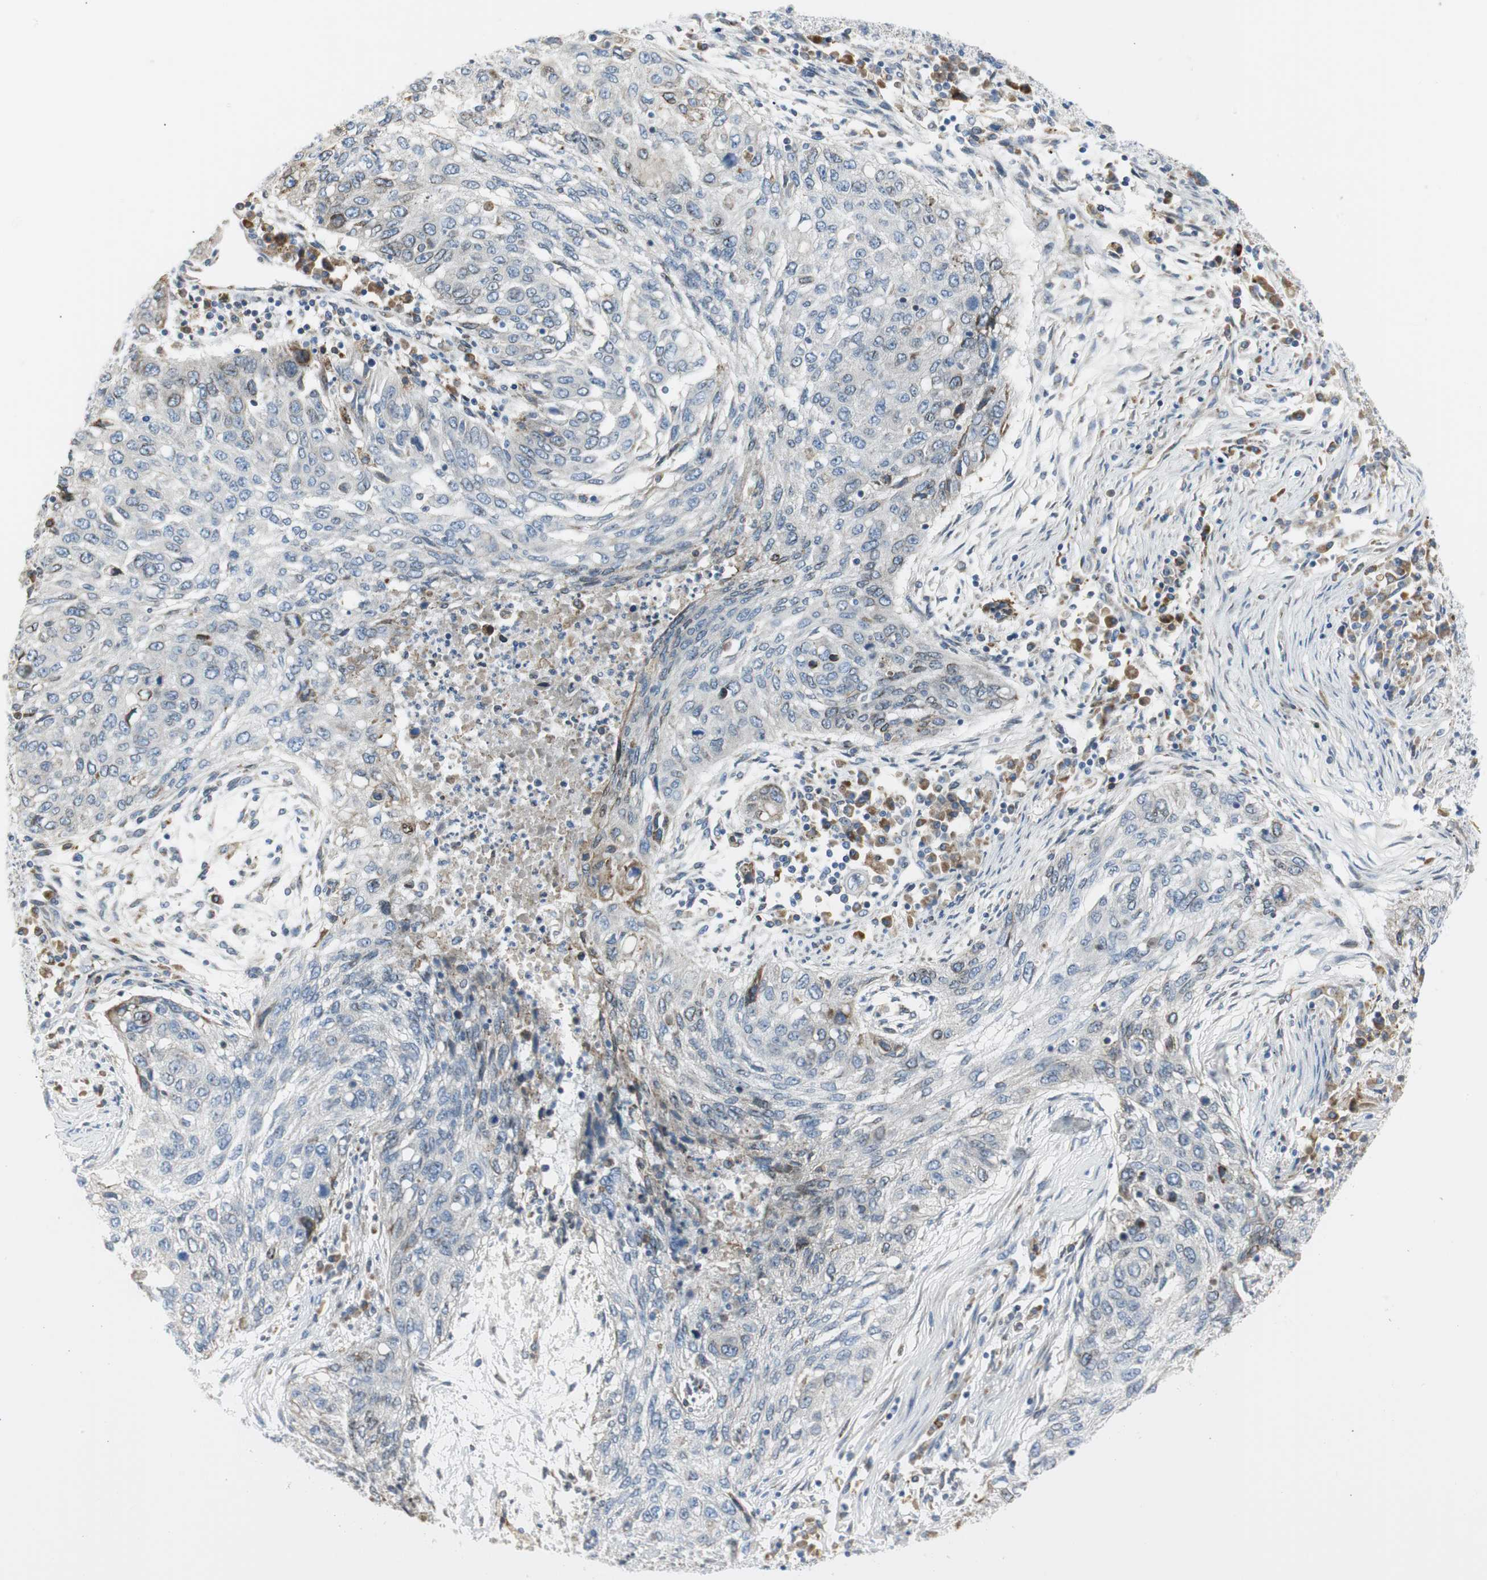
{"staining": {"intensity": "negative", "quantity": "none", "location": "none"}, "tissue": "lung cancer", "cell_type": "Tumor cells", "image_type": "cancer", "snomed": [{"axis": "morphology", "description": "Squamous cell carcinoma, NOS"}, {"axis": "topography", "description": "Lung"}], "caption": "This is an IHC histopathology image of squamous cell carcinoma (lung). There is no positivity in tumor cells.", "gene": "TNFSF11", "patient": {"sex": "female", "age": 63}}